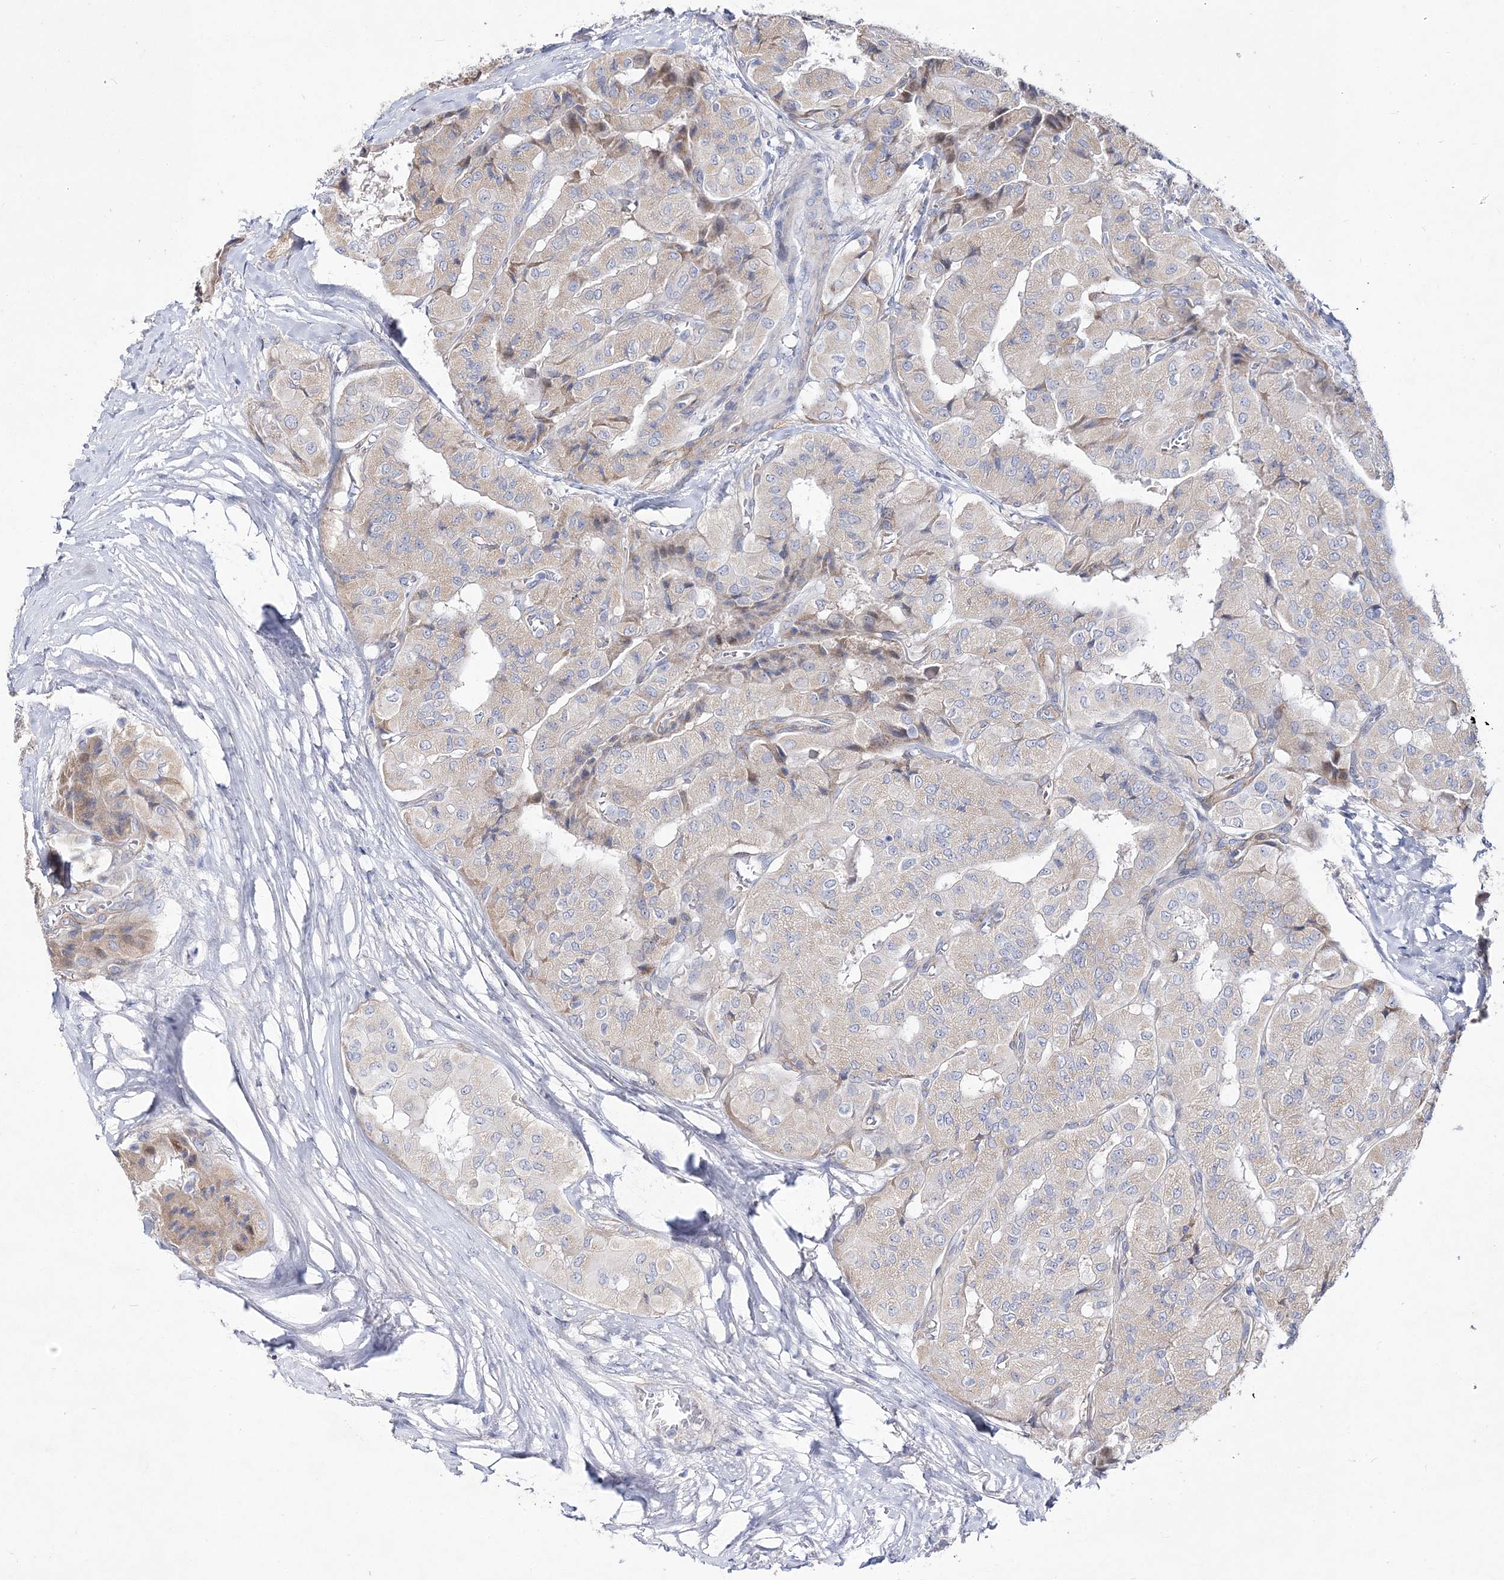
{"staining": {"intensity": "weak", "quantity": "<25%", "location": "cytoplasmic/membranous"}, "tissue": "thyroid cancer", "cell_type": "Tumor cells", "image_type": "cancer", "snomed": [{"axis": "morphology", "description": "Papillary adenocarcinoma, NOS"}, {"axis": "topography", "description": "Thyroid gland"}], "caption": "Immunohistochemical staining of human thyroid cancer (papillary adenocarcinoma) demonstrates no significant staining in tumor cells.", "gene": "ANO1", "patient": {"sex": "female", "age": 59}}